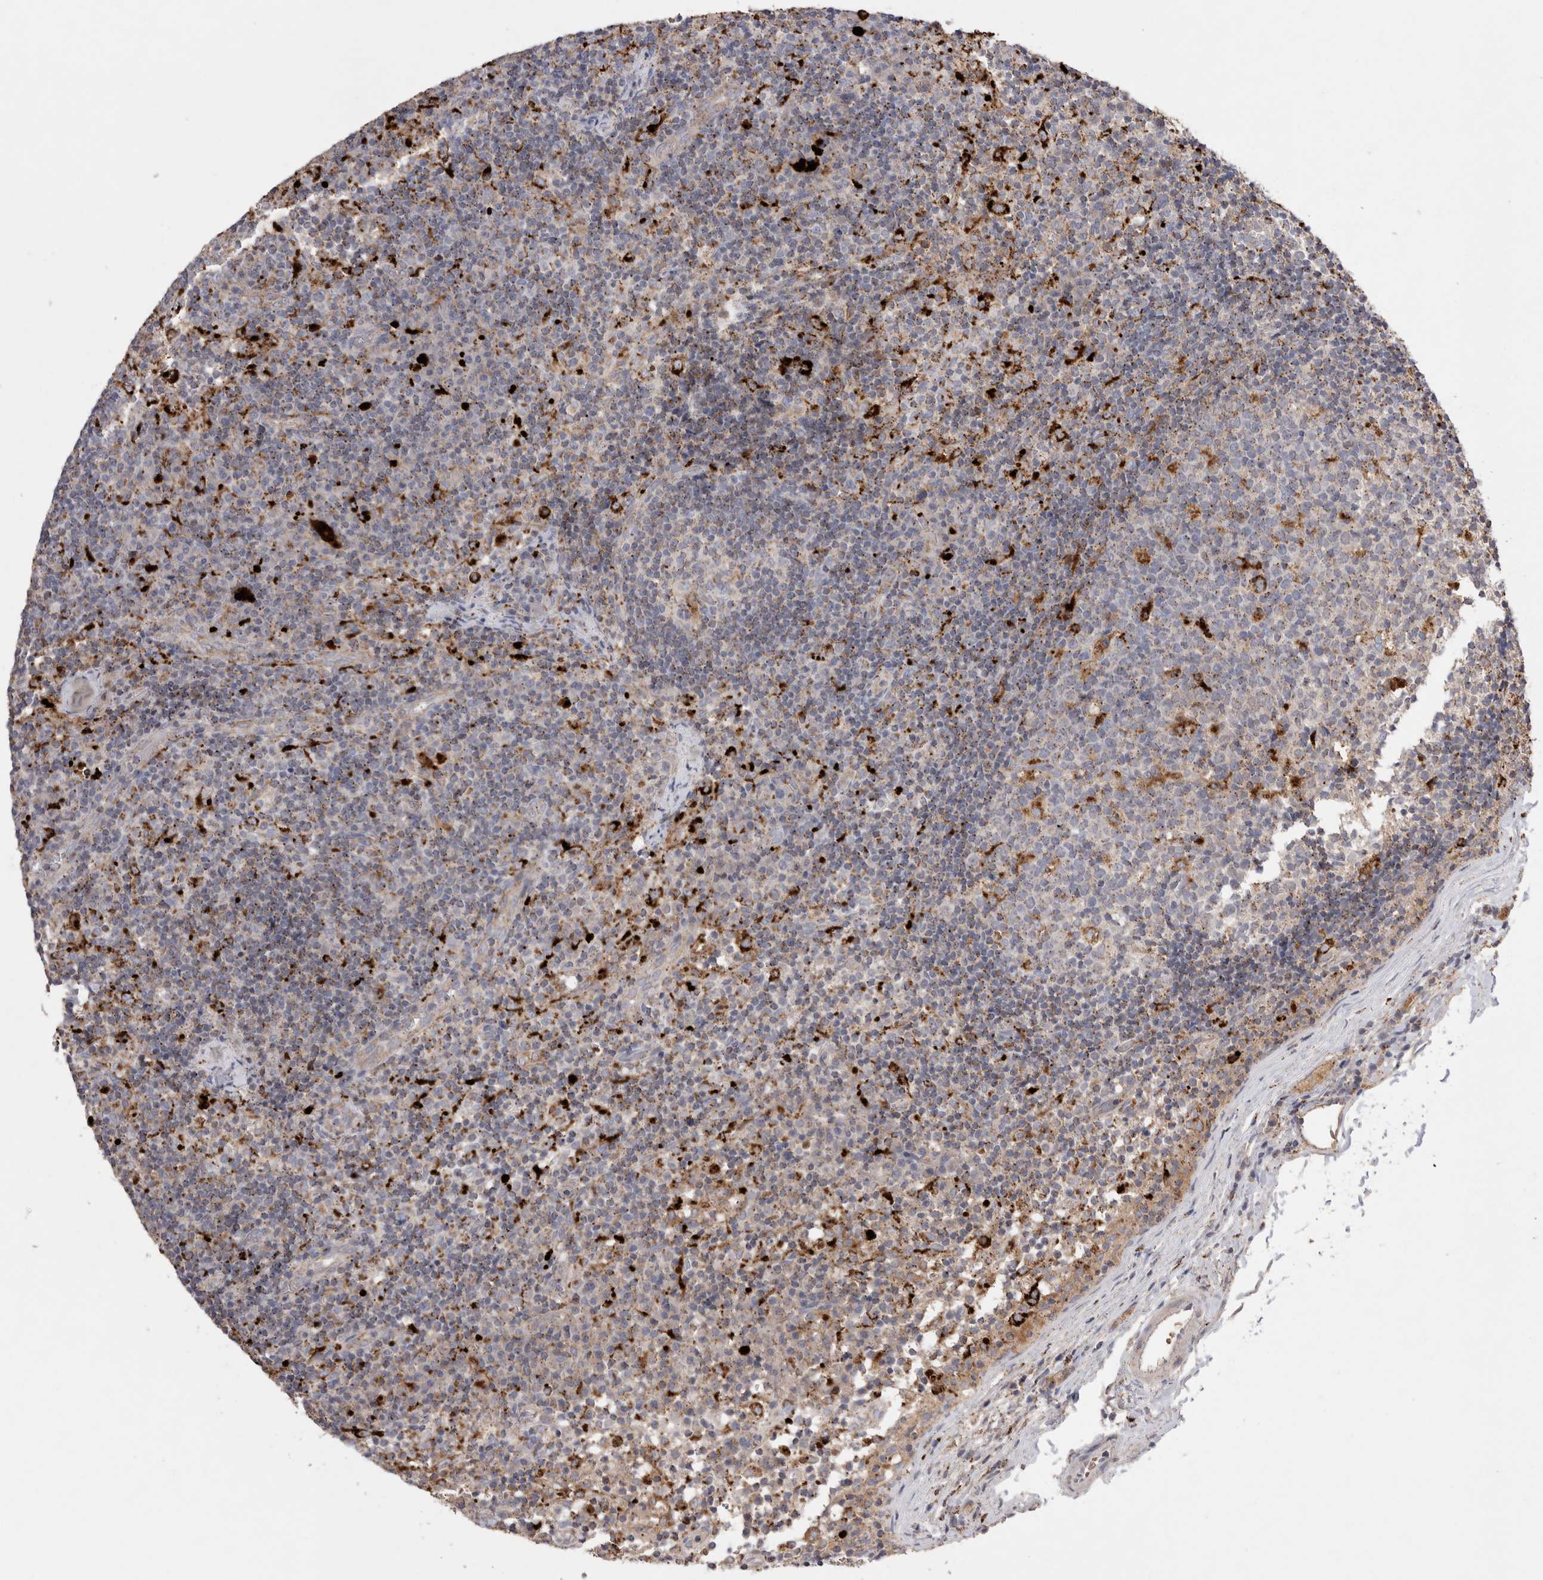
{"staining": {"intensity": "moderate", "quantity": "<25%", "location": "cytoplasmic/membranous"}, "tissue": "lymph node", "cell_type": "Germinal center cells", "image_type": "normal", "snomed": [{"axis": "morphology", "description": "Normal tissue, NOS"}, {"axis": "morphology", "description": "Inflammation, NOS"}, {"axis": "topography", "description": "Lymph node"}], "caption": "Protein staining of unremarkable lymph node shows moderate cytoplasmic/membranous positivity in approximately <25% of germinal center cells. The protein is stained brown, and the nuclei are stained in blue (DAB (3,3'-diaminobenzidine) IHC with brightfield microscopy, high magnification).", "gene": "CTSA", "patient": {"sex": "male", "age": 55}}